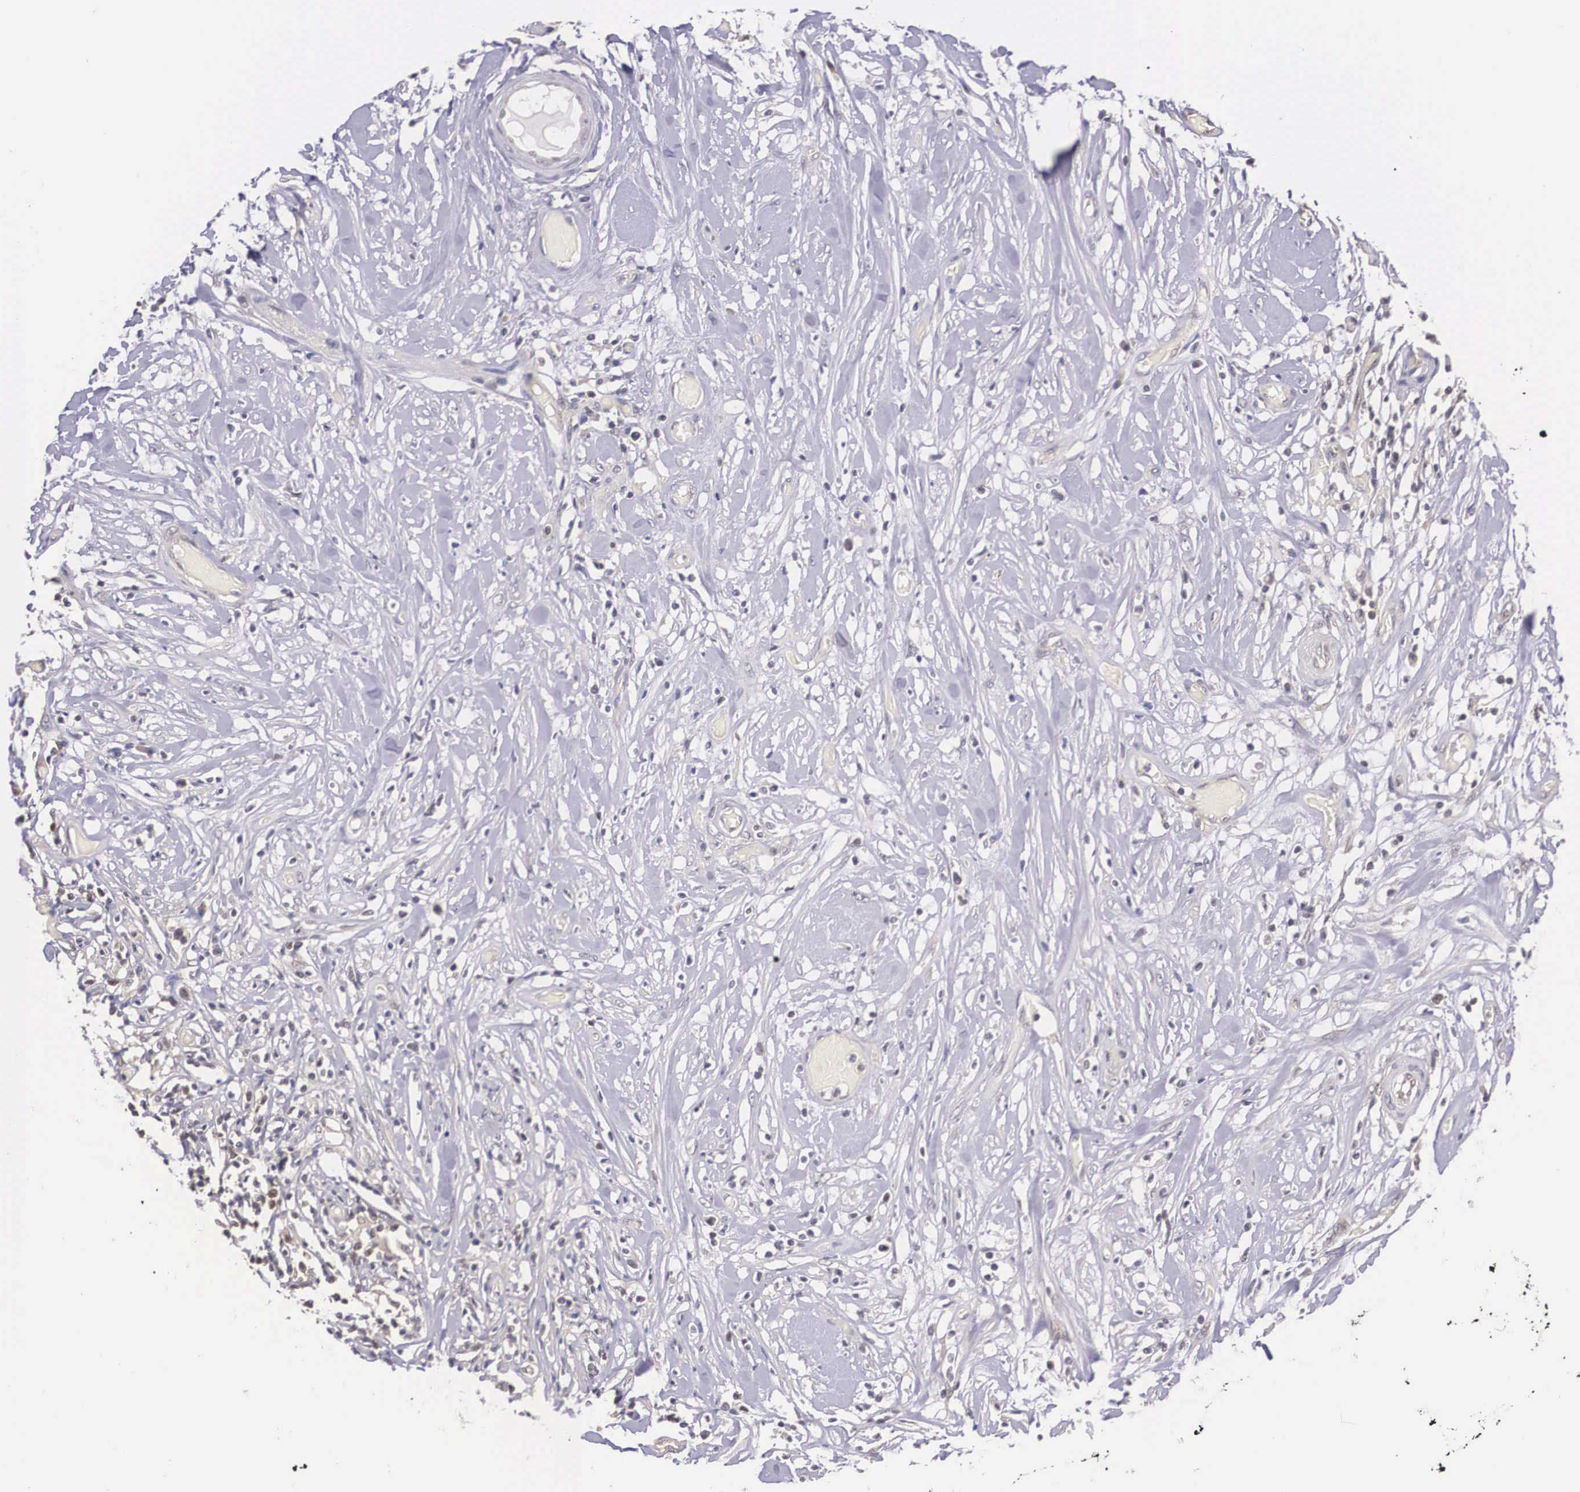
{"staining": {"intensity": "negative", "quantity": "none", "location": "none"}, "tissue": "lymphoma", "cell_type": "Tumor cells", "image_type": "cancer", "snomed": [{"axis": "morphology", "description": "Malignant lymphoma, non-Hodgkin's type, High grade"}, {"axis": "topography", "description": "Colon"}], "caption": "The image demonstrates no staining of tumor cells in high-grade malignant lymphoma, non-Hodgkin's type.", "gene": "IGBP1", "patient": {"sex": "male", "age": 82}}